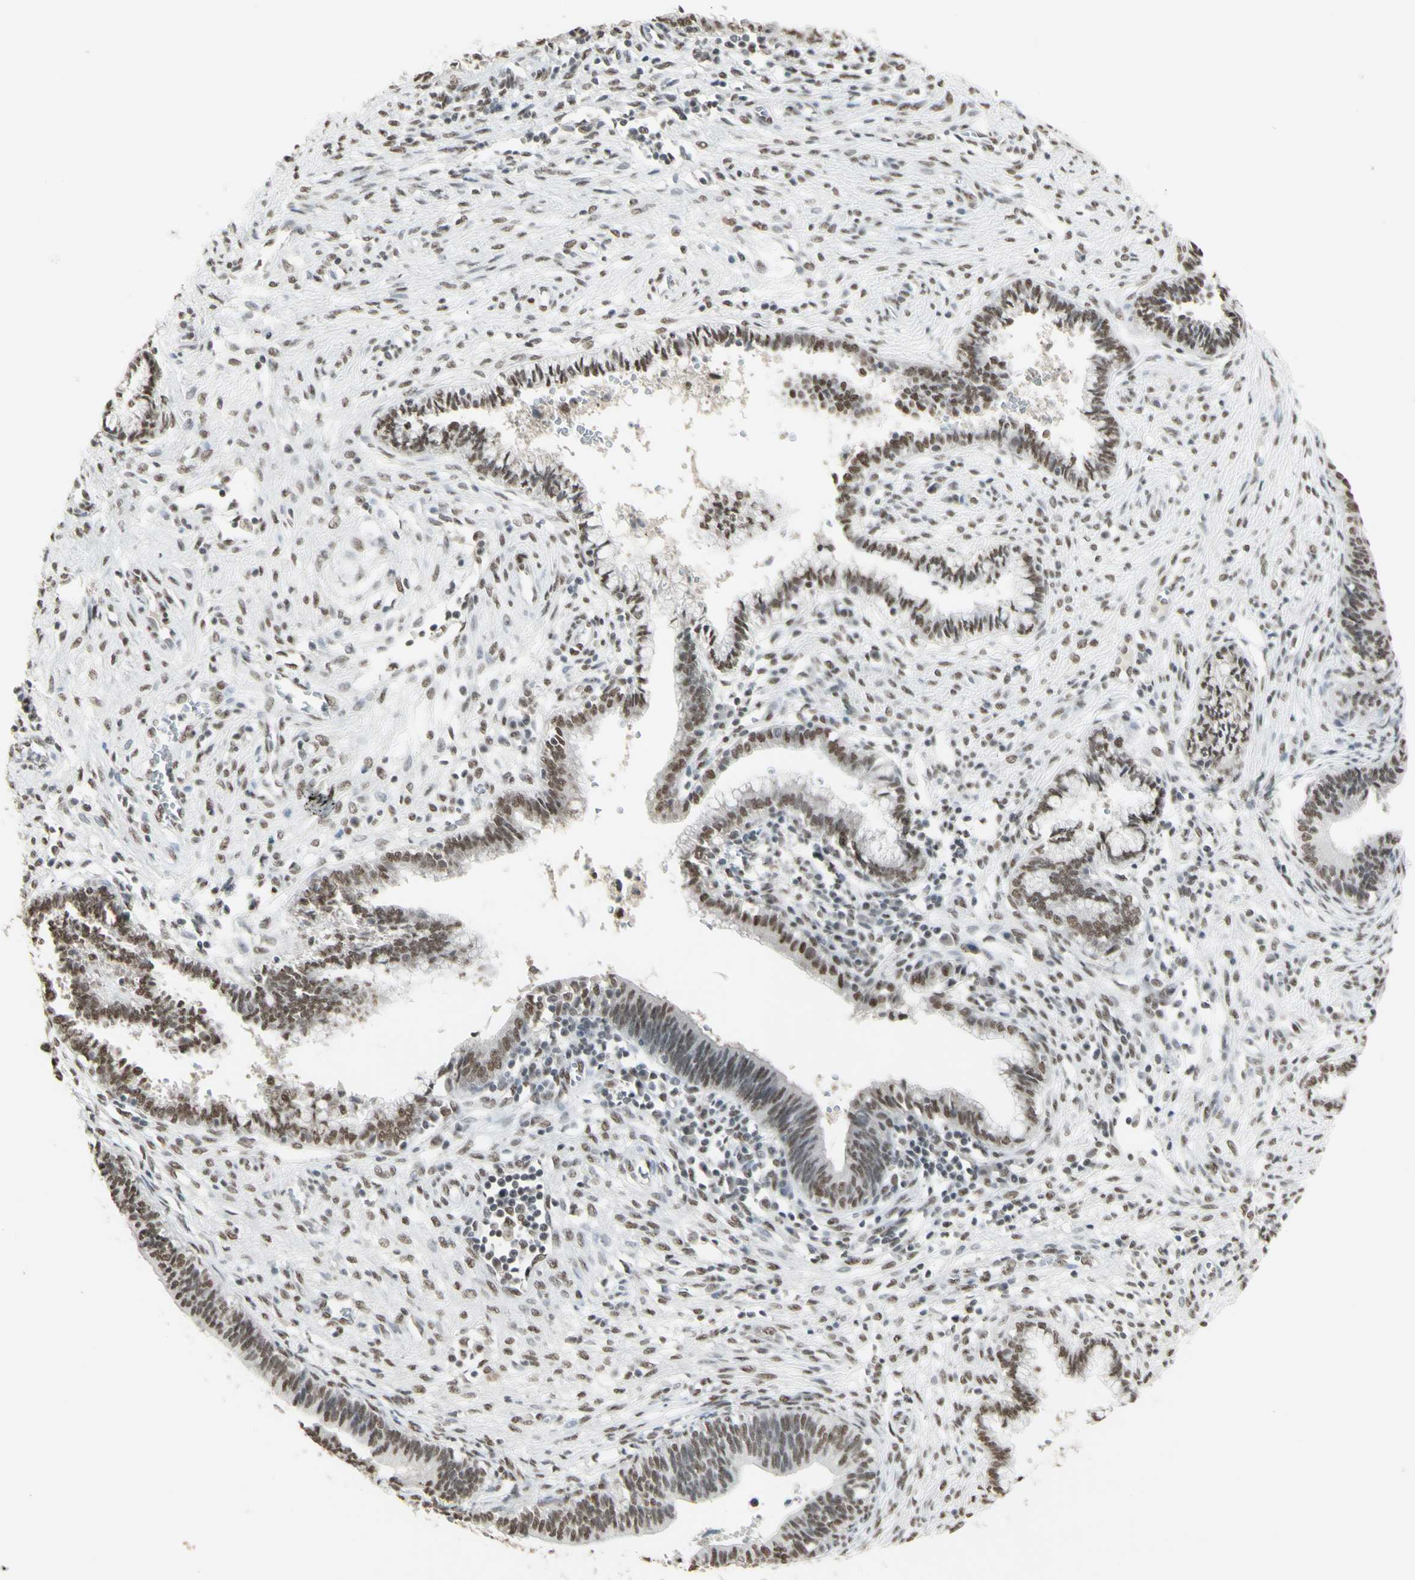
{"staining": {"intensity": "moderate", "quantity": ">75%", "location": "nuclear"}, "tissue": "cervical cancer", "cell_type": "Tumor cells", "image_type": "cancer", "snomed": [{"axis": "morphology", "description": "Adenocarcinoma, NOS"}, {"axis": "topography", "description": "Cervix"}], "caption": "Human adenocarcinoma (cervical) stained for a protein (brown) demonstrates moderate nuclear positive staining in approximately >75% of tumor cells.", "gene": "TRIM28", "patient": {"sex": "female", "age": 44}}